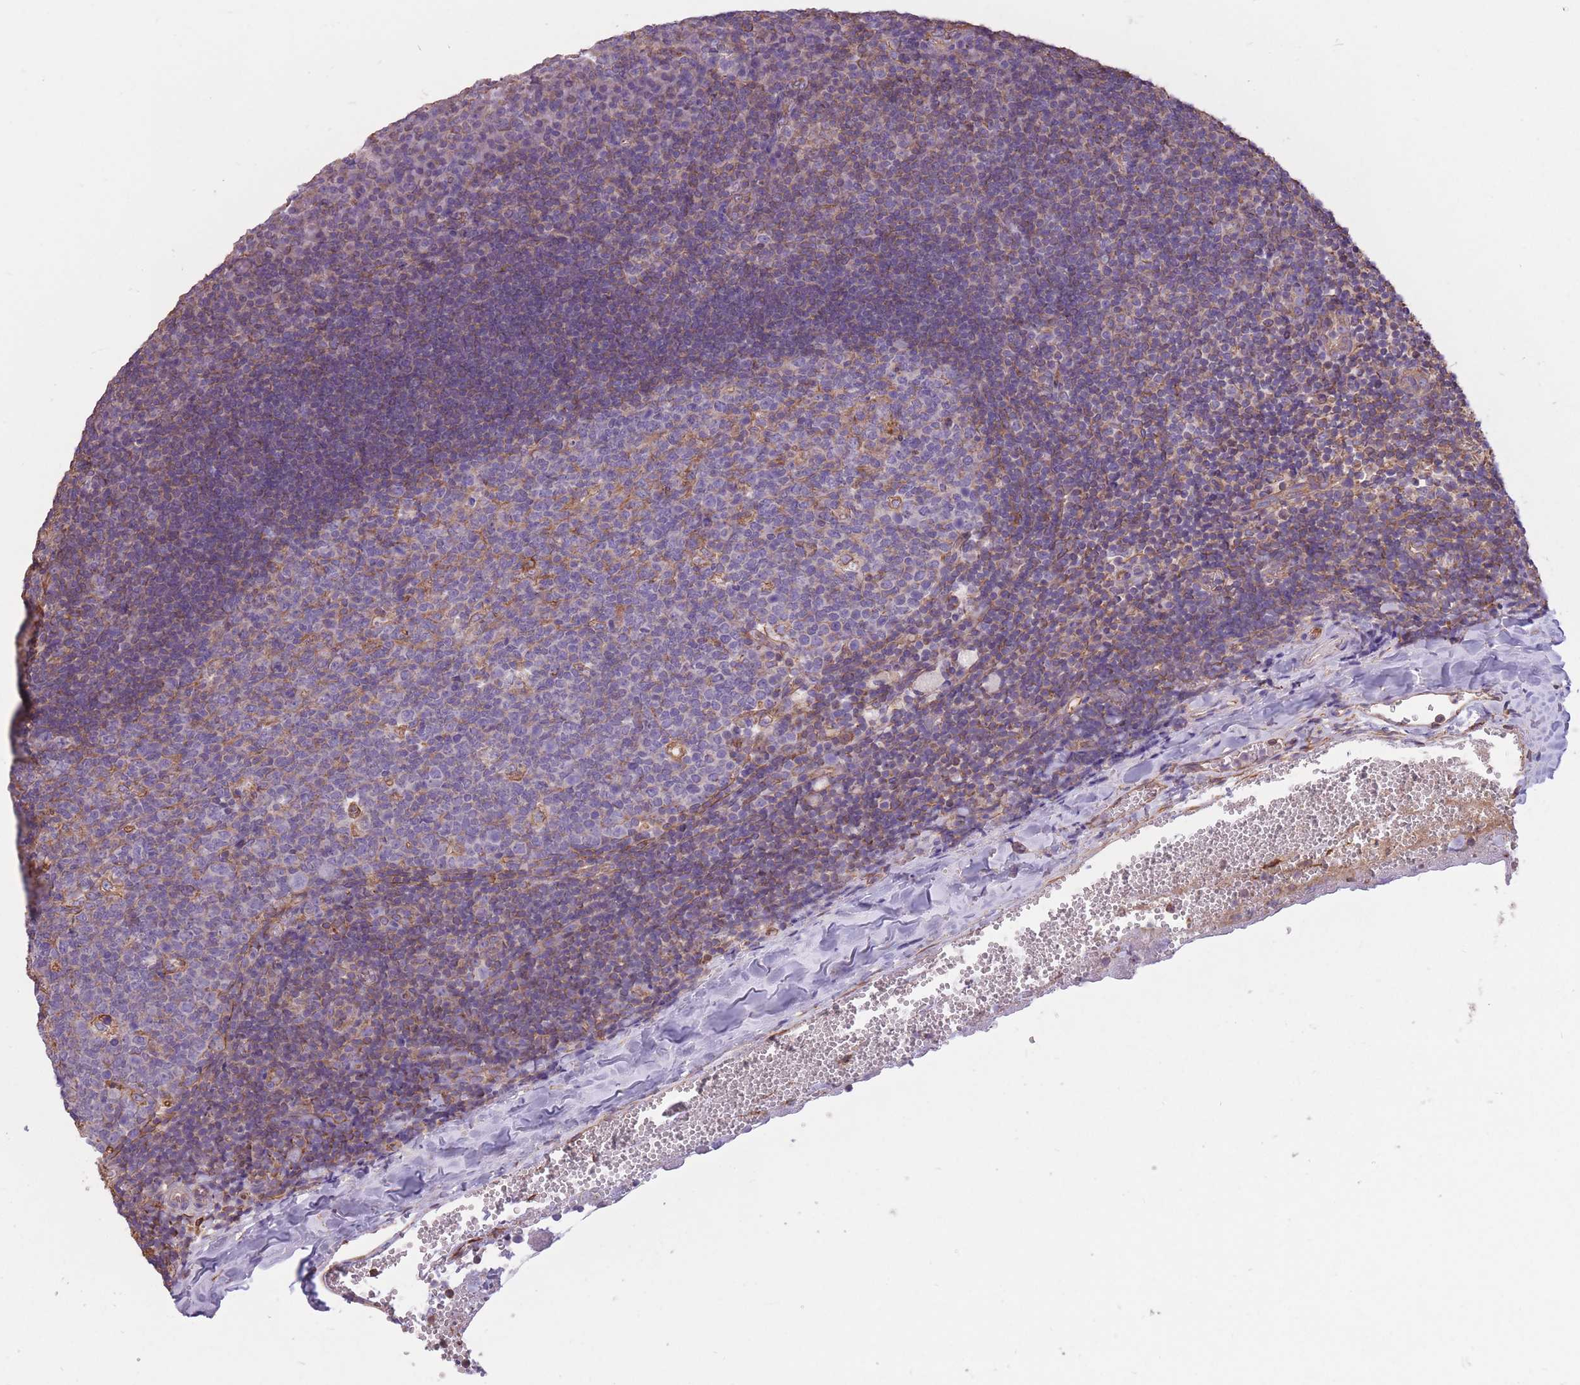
{"staining": {"intensity": "moderate", "quantity": "<25%", "location": "cytoplasmic/membranous"}, "tissue": "tonsil", "cell_type": "Germinal center cells", "image_type": "normal", "snomed": [{"axis": "morphology", "description": "Normal tissue, NOS"}, {"axis": "topography", "description": "Tonsil"}], "caption": "High-power microscopy captured an immunohistochemistry histopathology image of benign tonsil, revealing moderate cytoplasmic/membranous positivity in about <25% of germinal center cells.", "gene": "ADD1", "patient": {"sex": "male", "age": 17}}